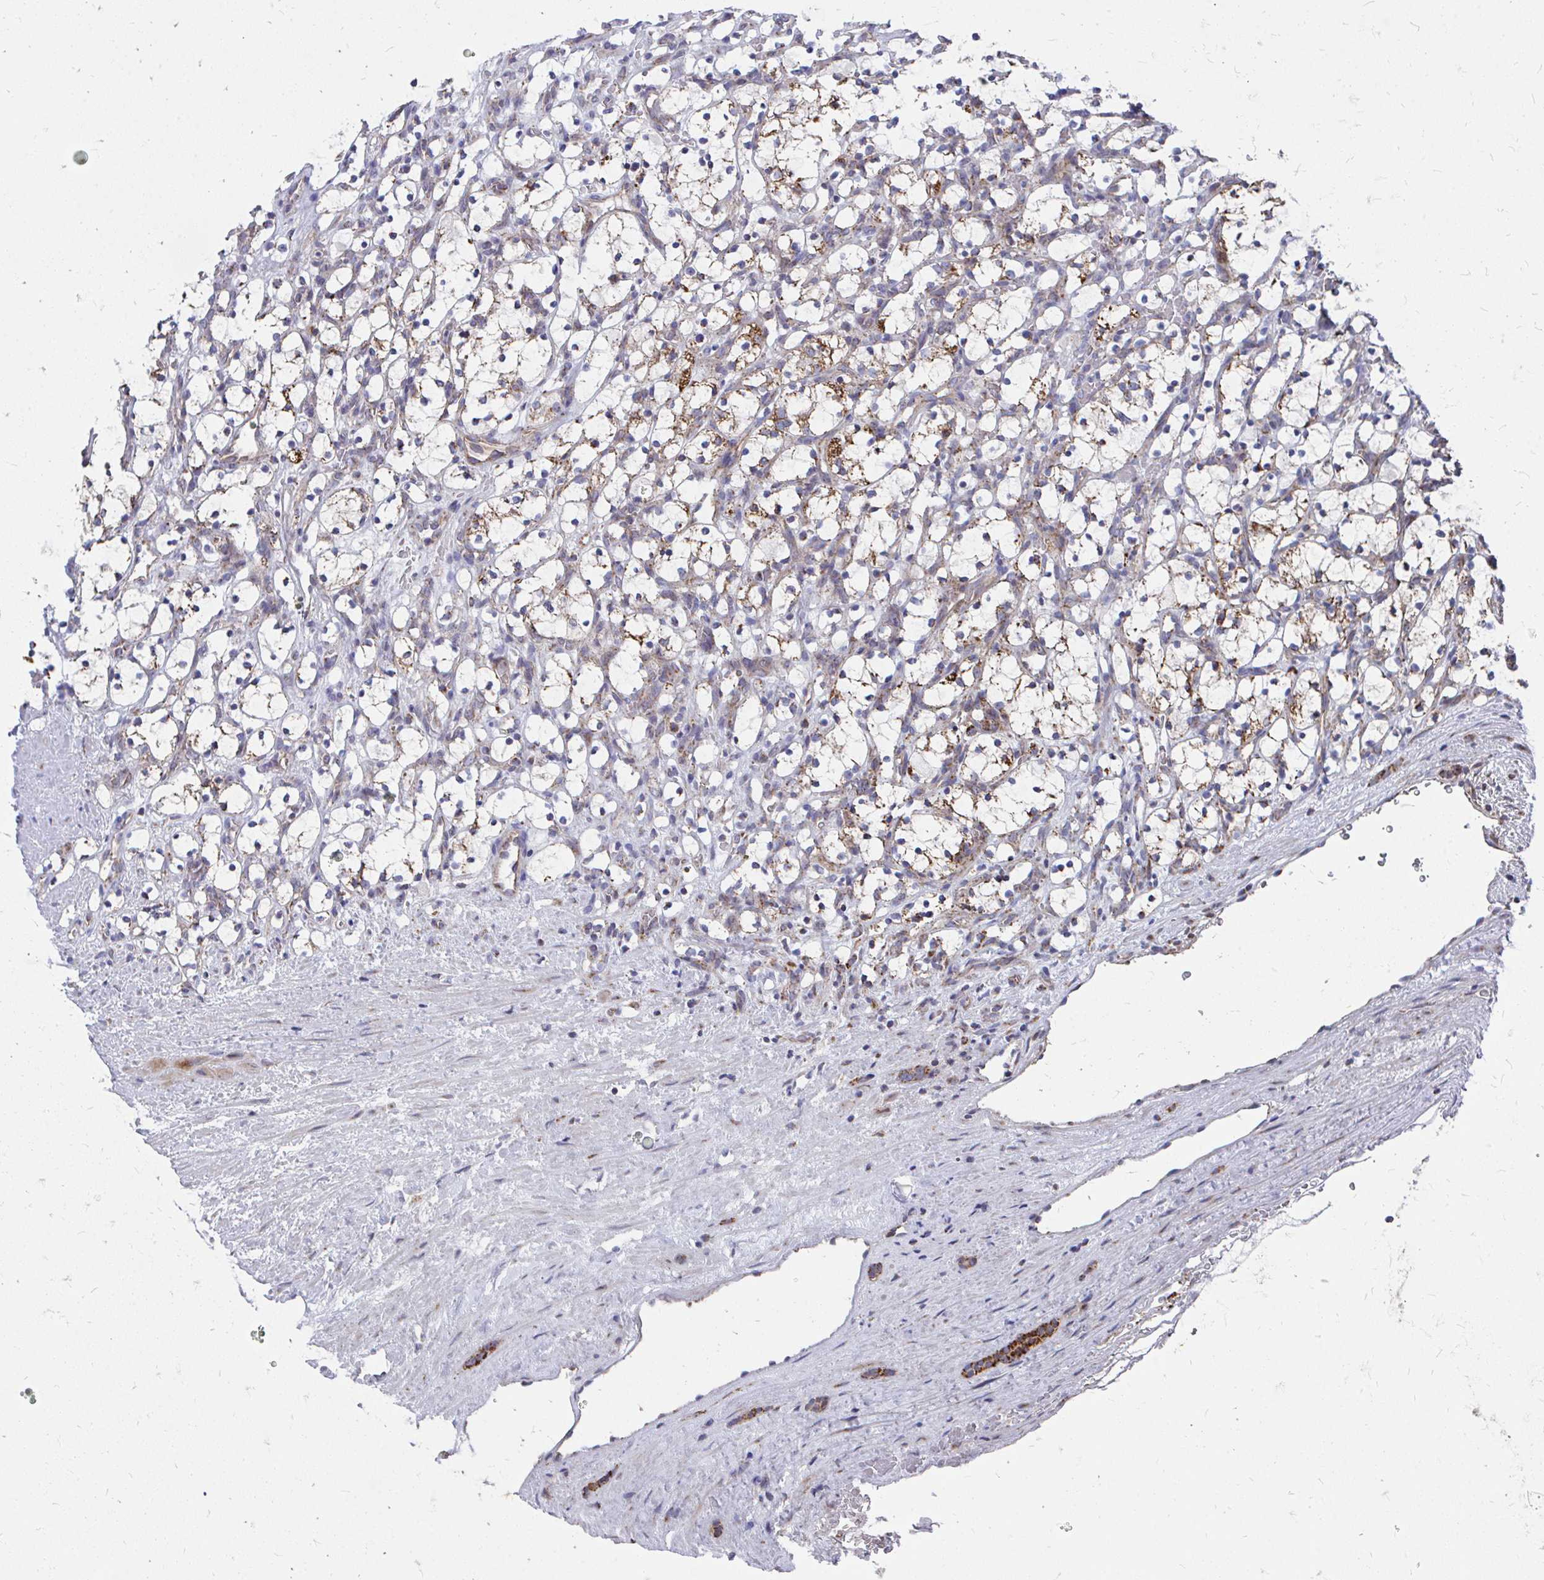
{"staining": {"intensity": "moderate", "quantity": "<25%", "location": "cytoplasmic/membranous"}, "tissue": "renal cancer", "cell_type": "Tumor cells", "image_type": "cancer", "snomed": [{"axis": "morphology", "description": "Adenocarcinoma, NOS"}, {"axis": "topography", "description": "Kidney"}], "caption": "Human adenocarcinoma (renal) stained for a protein (brown) demonstrates moderate cytoplasmic/membranous positive positivity in approximately <25% of tumor cells.", "gene": "PEX3", "patient": {"sex": "female", "age": 69}}